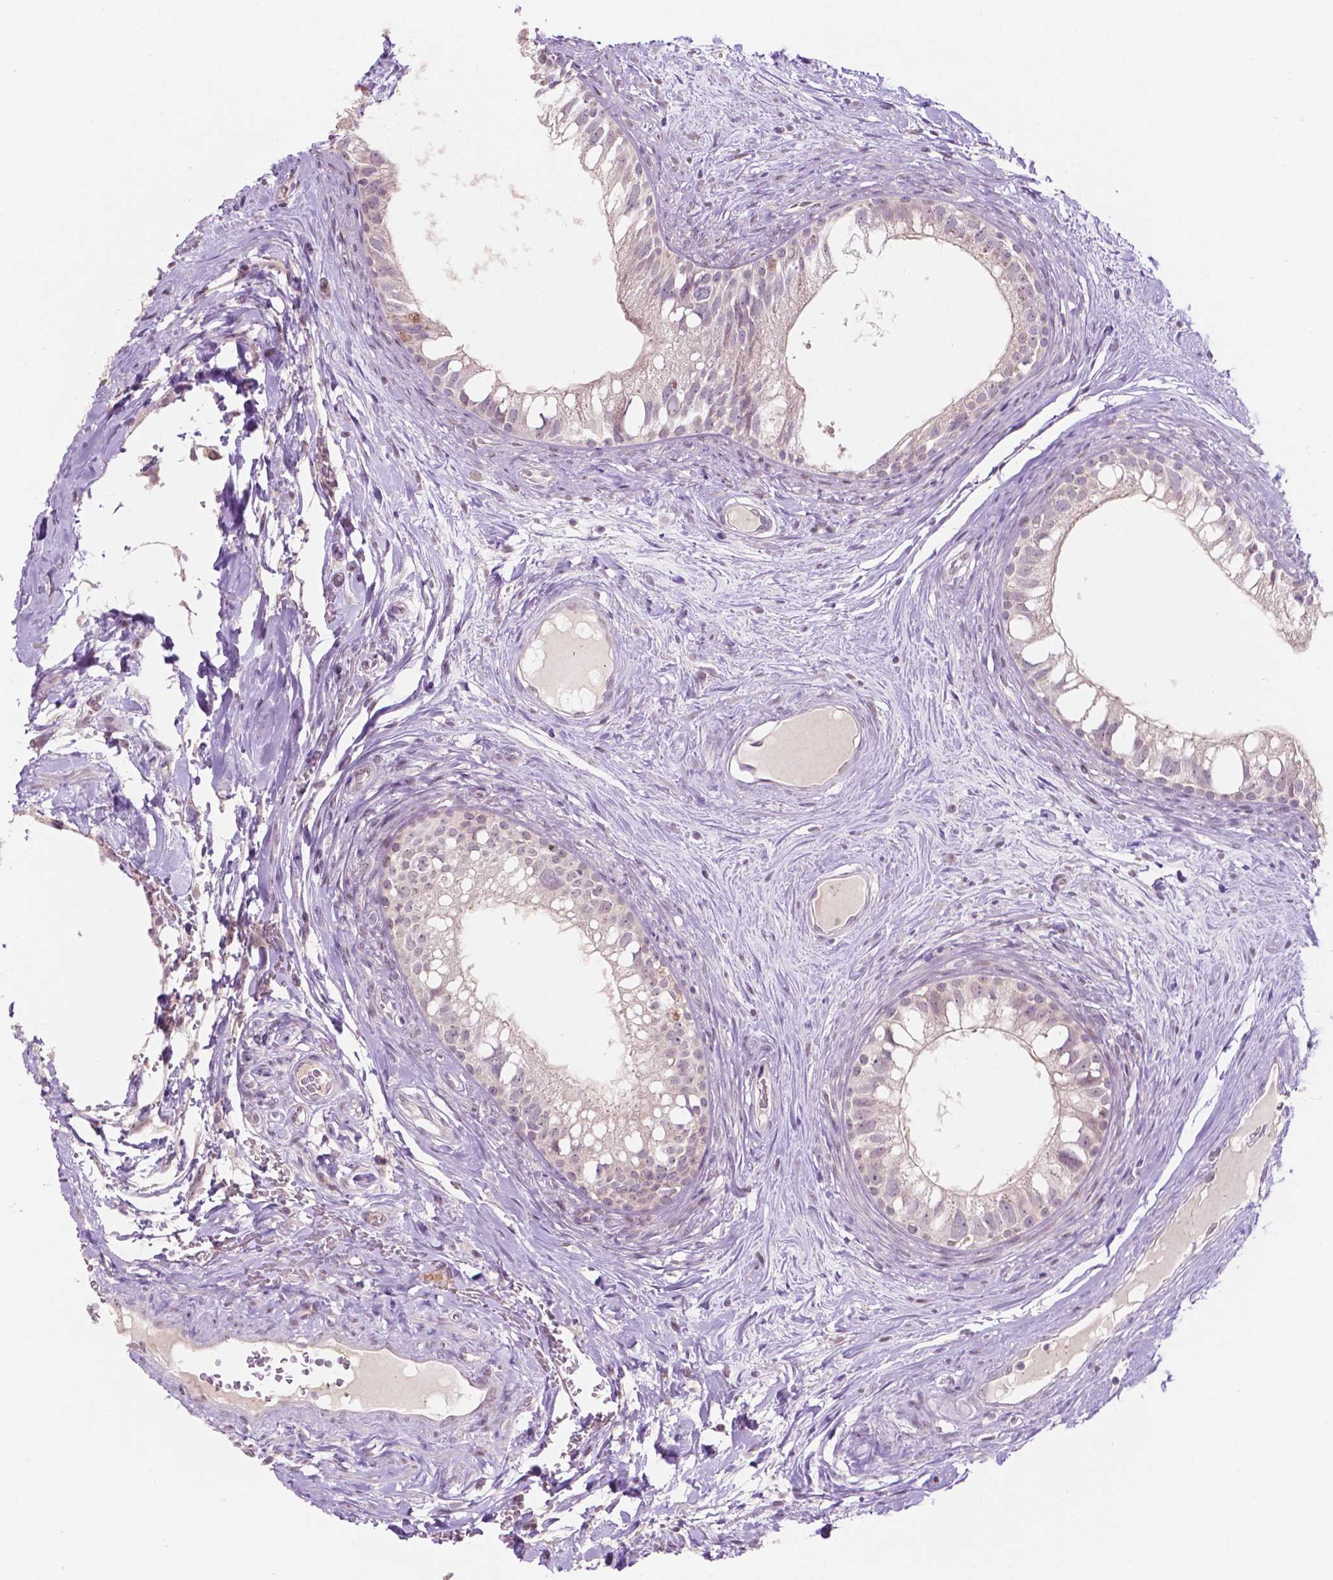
{"staining": {"intensity": "negative", "quantity": "none", "location": "none"}, "tissue": "epididymis", "cell_type": "Glandular cells", "image_type": "normal", "snomed": [{"axis": "morphology", "description": "Normal tissue, NOS"}, {"axis": "topography", "description": "Epididymis"}], "caption": "DAB (3,3'-diaminobenzidine) immunohistochemical staining of unremarkable human epididymis displays no significant staining in glandular cells. (Stains: DAB (3,3'-diaminobenzidine) immunohistochemistry (IHC) with hematoxylin counter stain, Microscopy: brightfield microscopy at high magnification).", "gene": "TM6SF2", "patient": {"sex": "male", "age": 59}}